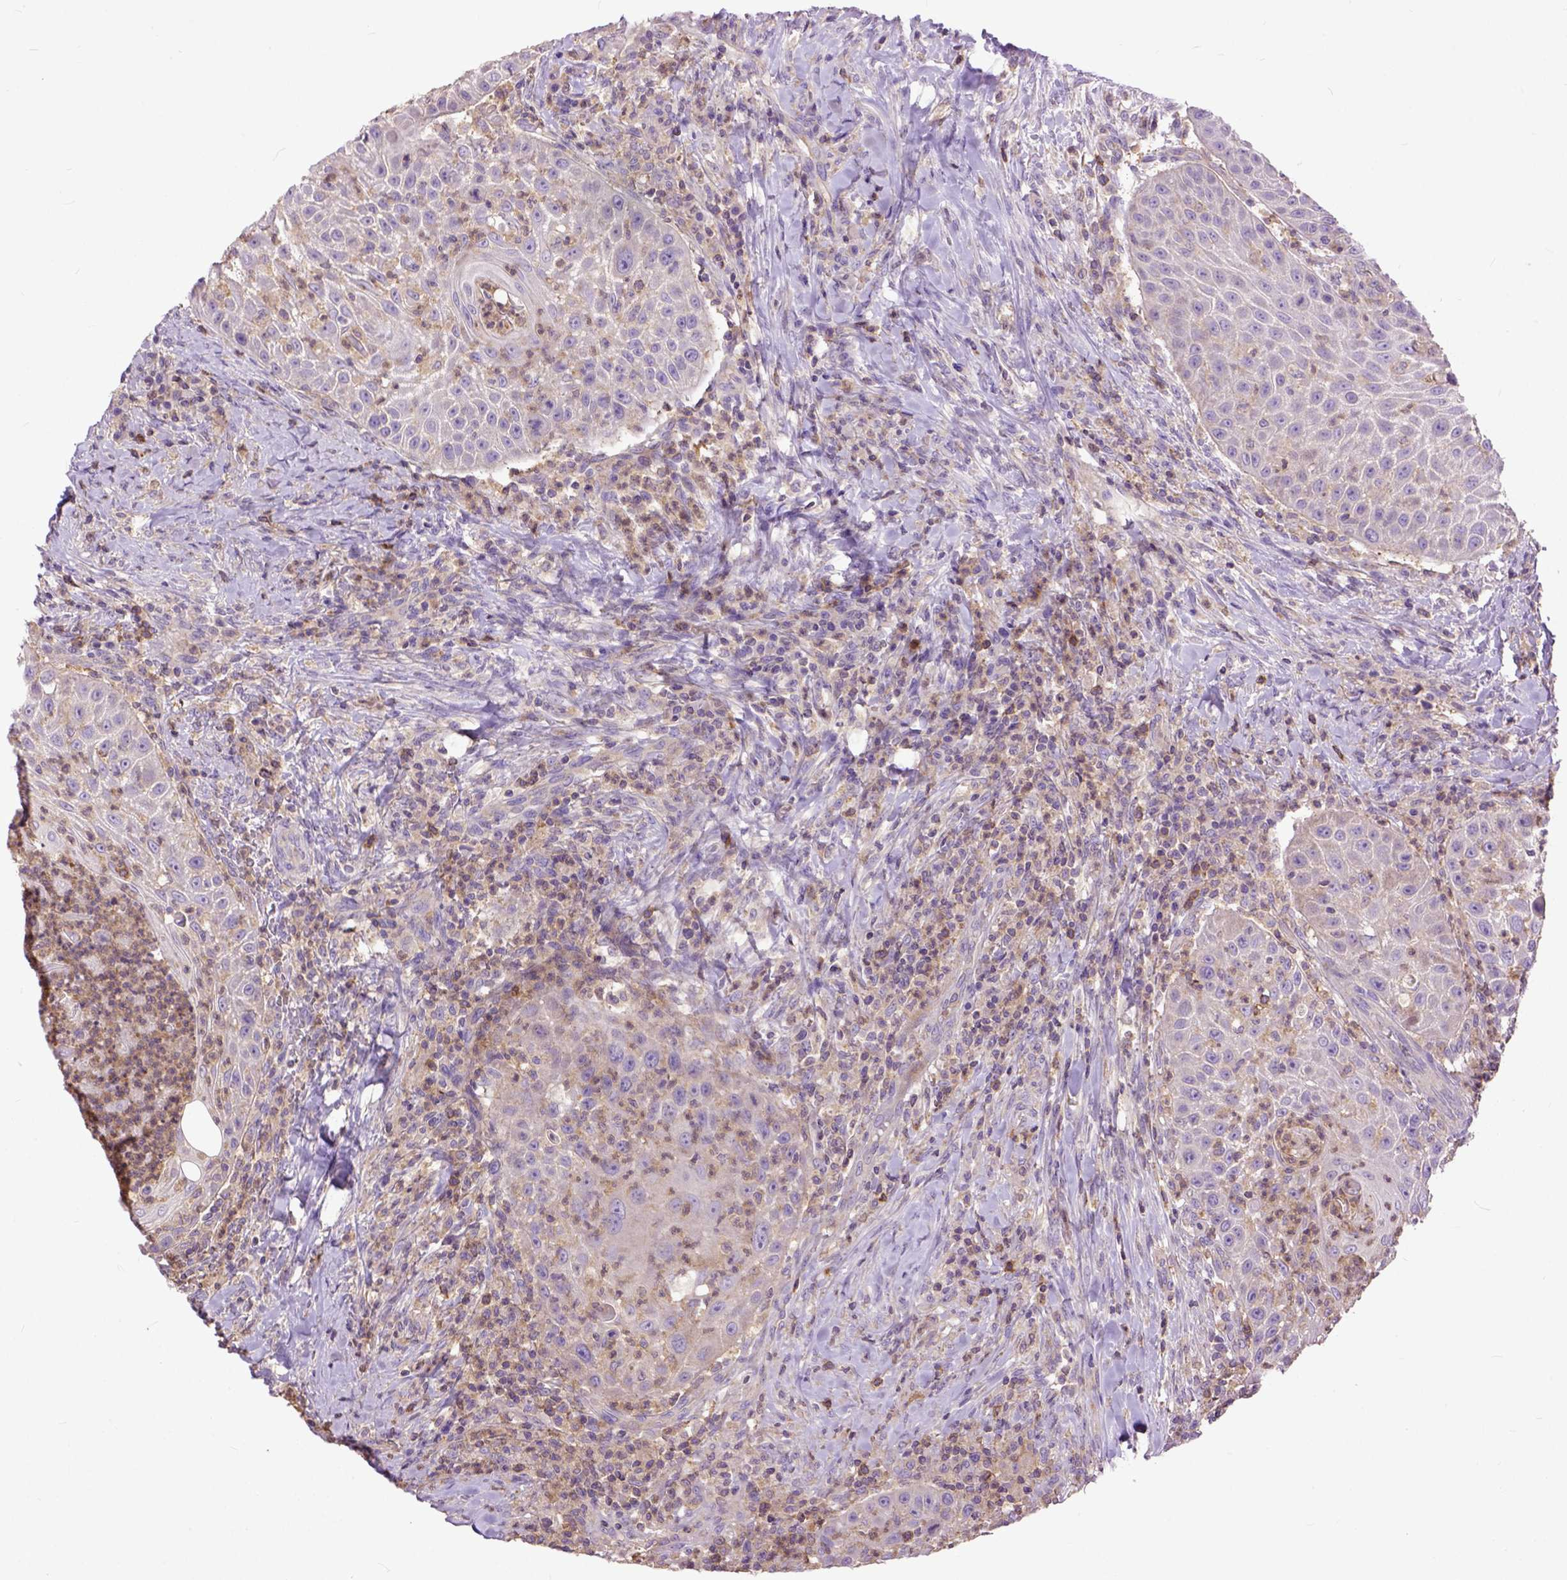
{"staining": {"intensity": "weak", "quantity": "25%-75%", "location": "cytoplasmic/membranous"}, "tissue": "head and neck cancer", "cell_type": "Tumor cells", "image_type": "cancer", "snomed": [{"axis": "morphology", "description": "Squamous cell carcinoma, NOS"}, {"axis": "topography", "description": "Head-Neck"}], "caption": "IHC histopathology image of head and neck cancer stained for a protein (brown), which exhibits low levels of weak cytoplasmic/membranous positivity in about 25%-75% of tumor cells.", "gene": "NAMPT", "patient": {"sex": "male", "age": 69}}